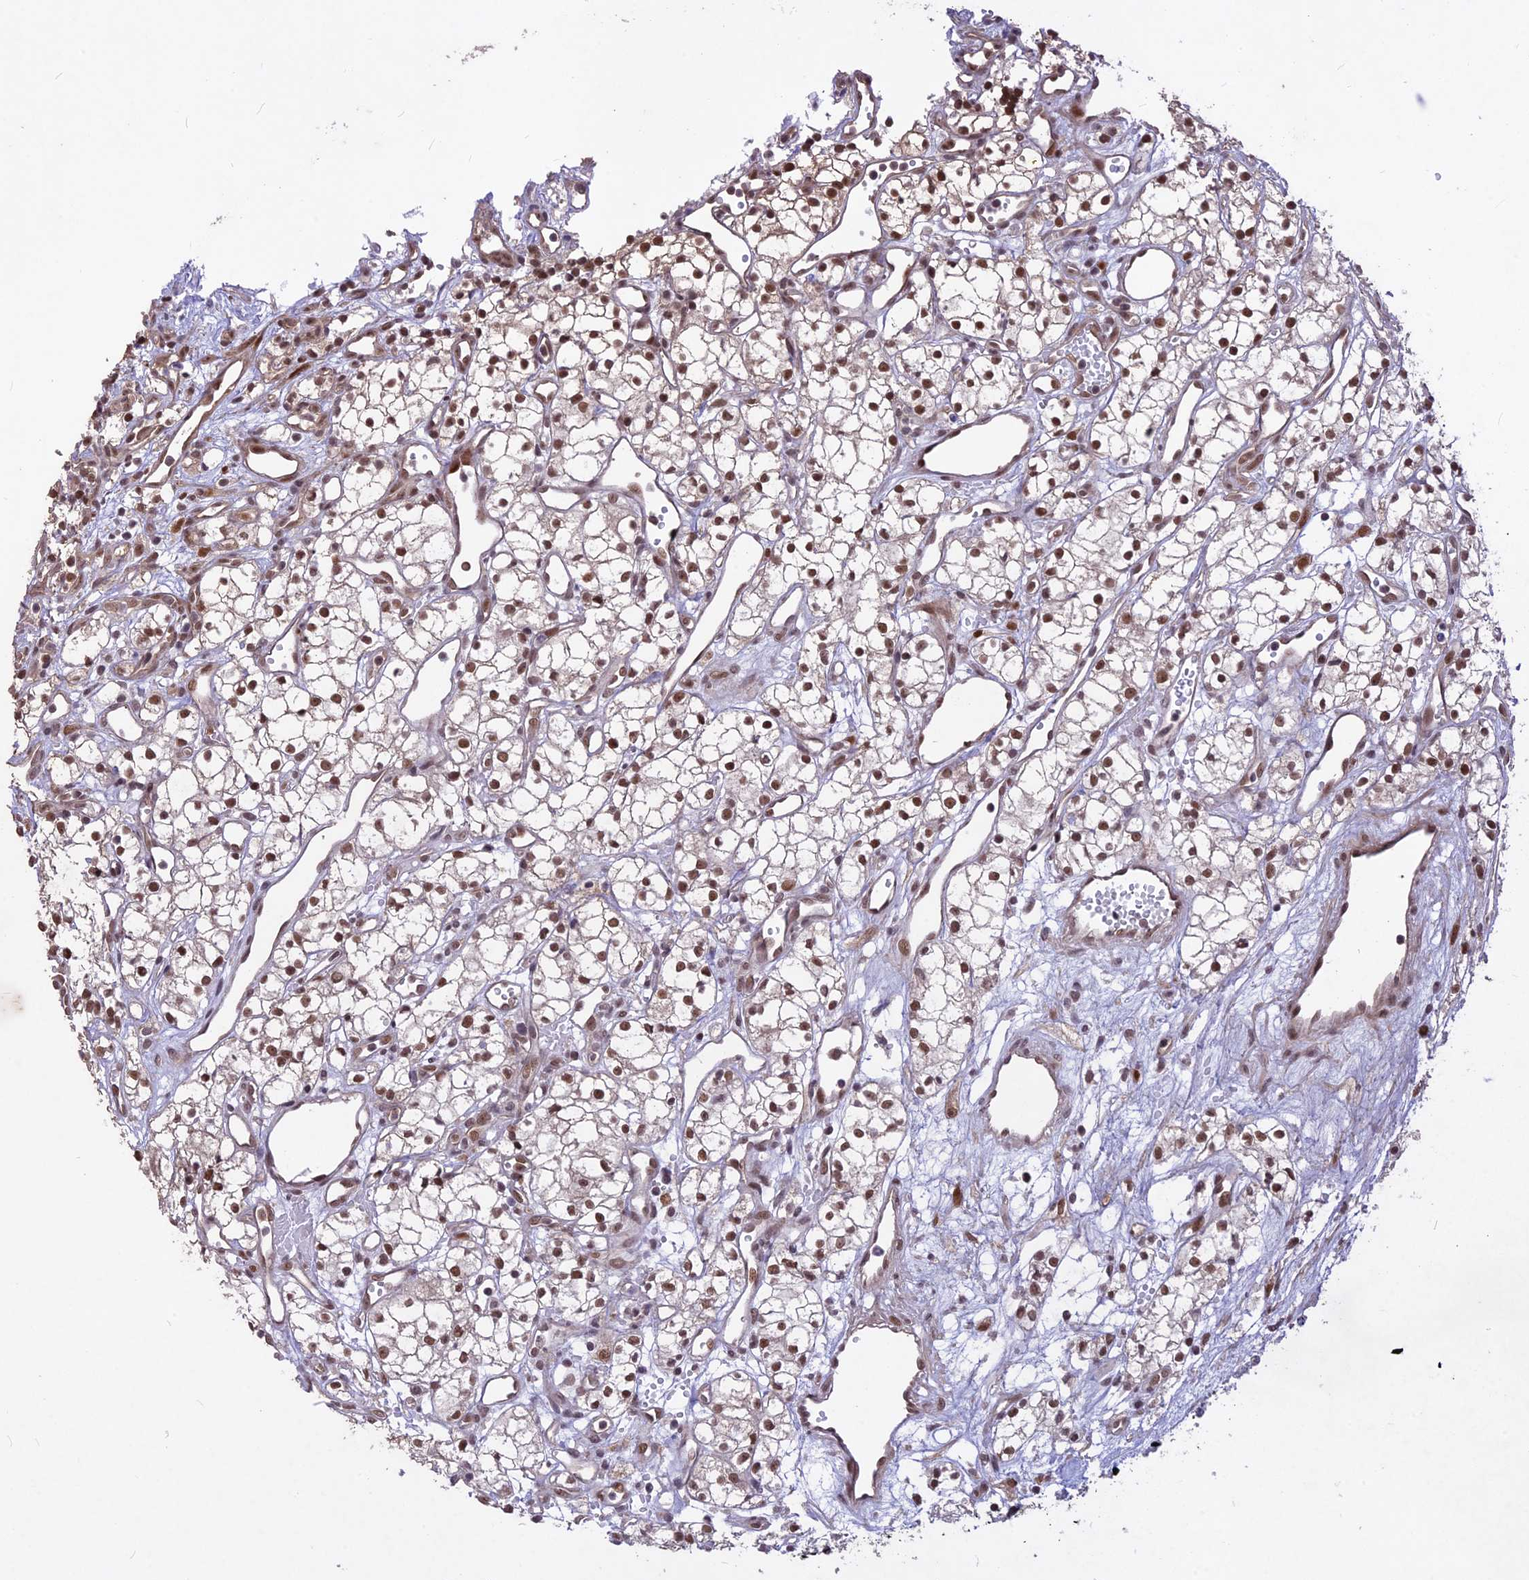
{"staining": {"intensity": "moderate", "quantity": ">75%", "location": "nuclear"}, "tissue": "renal cancer", "cell_type": "Tumor cells", "image_type": "cancer", "snomed": [{"axis": "morphology", "description": "Adenocarcinoma, NOS"}, {"axis": "topography", "description": "Kidney"}], "caption": "Renal cancer (adenocarcinoma) stained with DAB immunohistochemistry (IHC) reveals medium levels of moderate nuclear expression in about >75% of tumor cells.", "gene": "DIS3", "patient": {"sex": "male", "age": 59}}